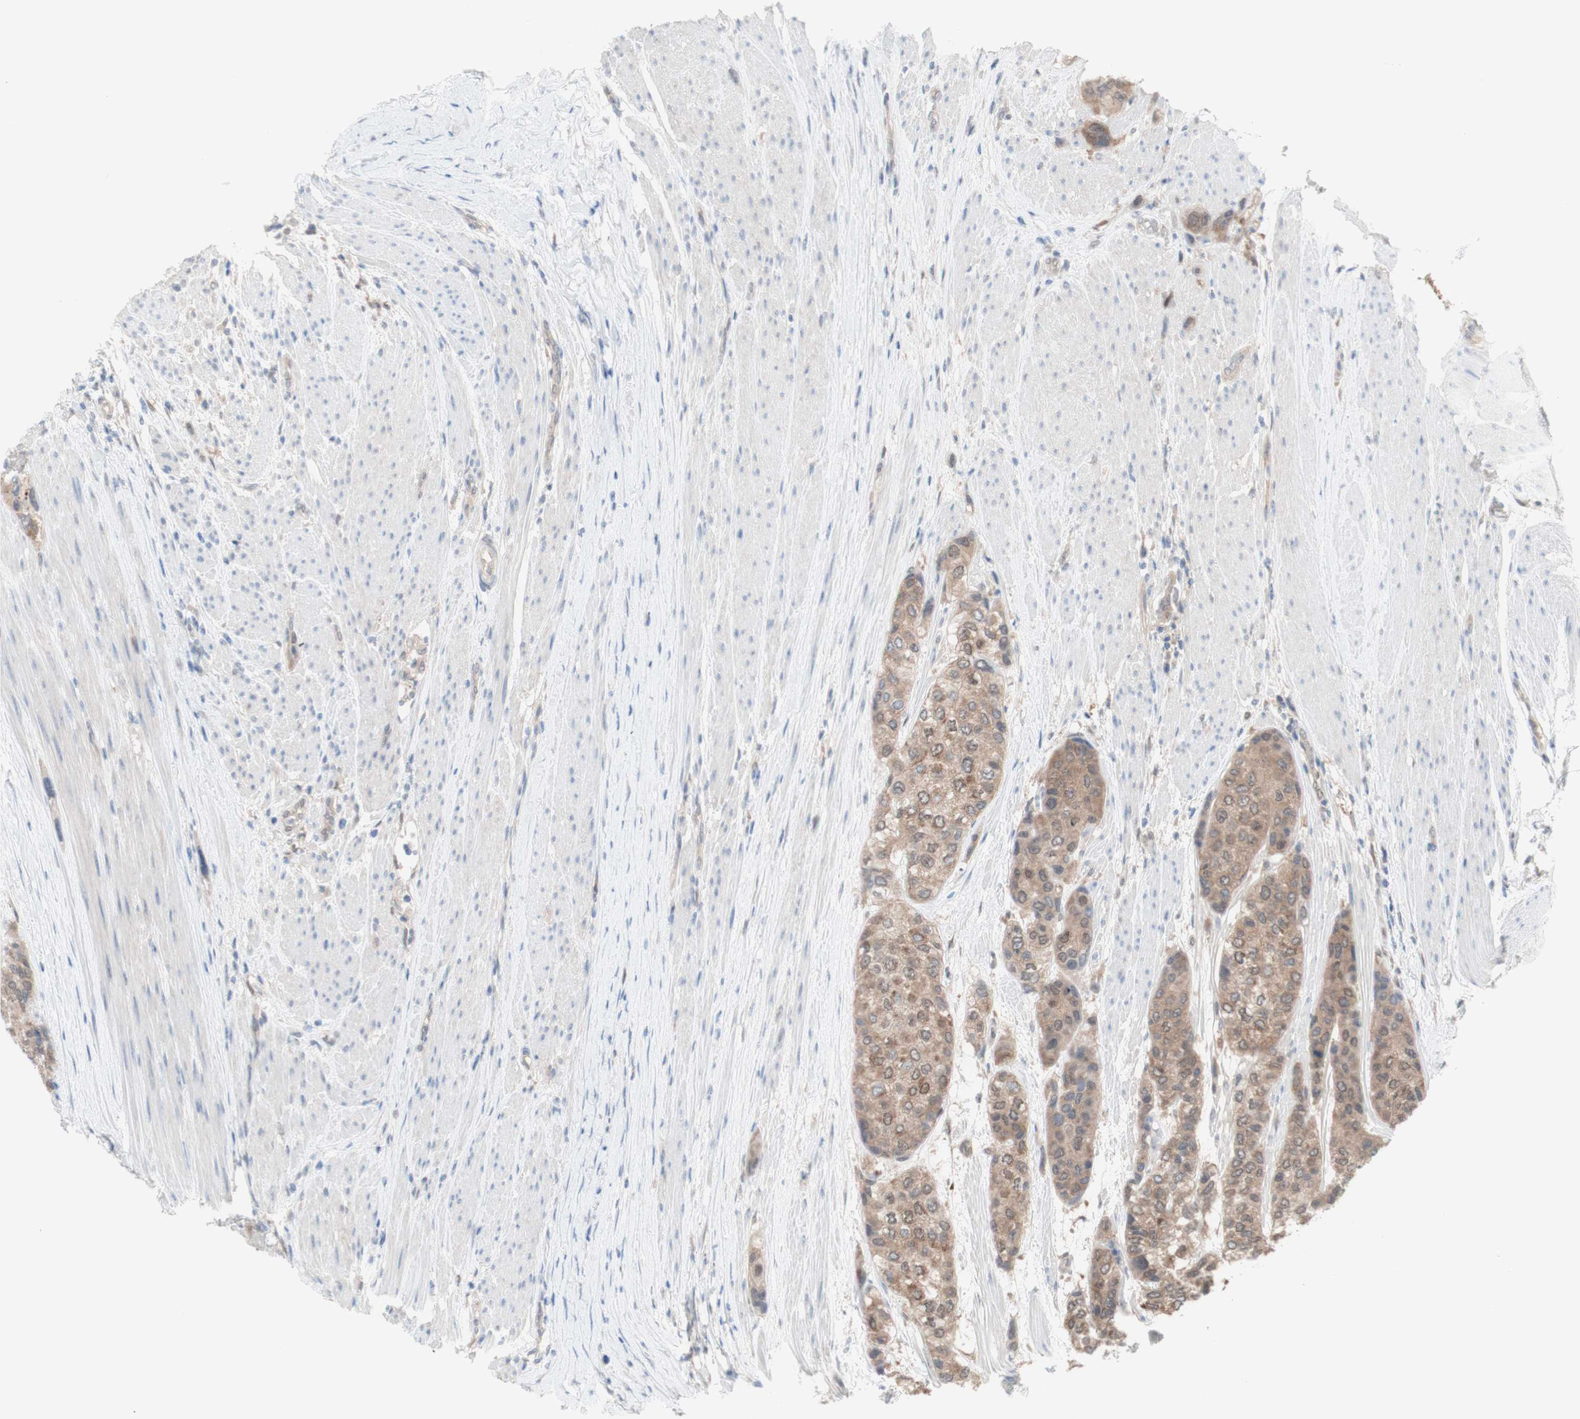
{"staining": {"intensity": "moderate", "quantity": "25%-75%", "location": "cytoplasmic/membranous,nuclear"}, "tissue": "urothelial cancer", "cell_type": "Tumor cells", "image_type": "cancer", "snomed": [{"axis": "morphology", "description": "Urothelial carcinoma, High grade"}, {"axis": "topography", "description": "Urinary bladder"}], "caption": "The image exhibits immunohistochemical staining of urothelial cancer. There is moderate cytoplasmic/membranous and nuclear staining is appreciated in approximately 25%-75% of tumor cells.", "gene": "PRMT5", "patient": {"sex": "female", "age": 56}}